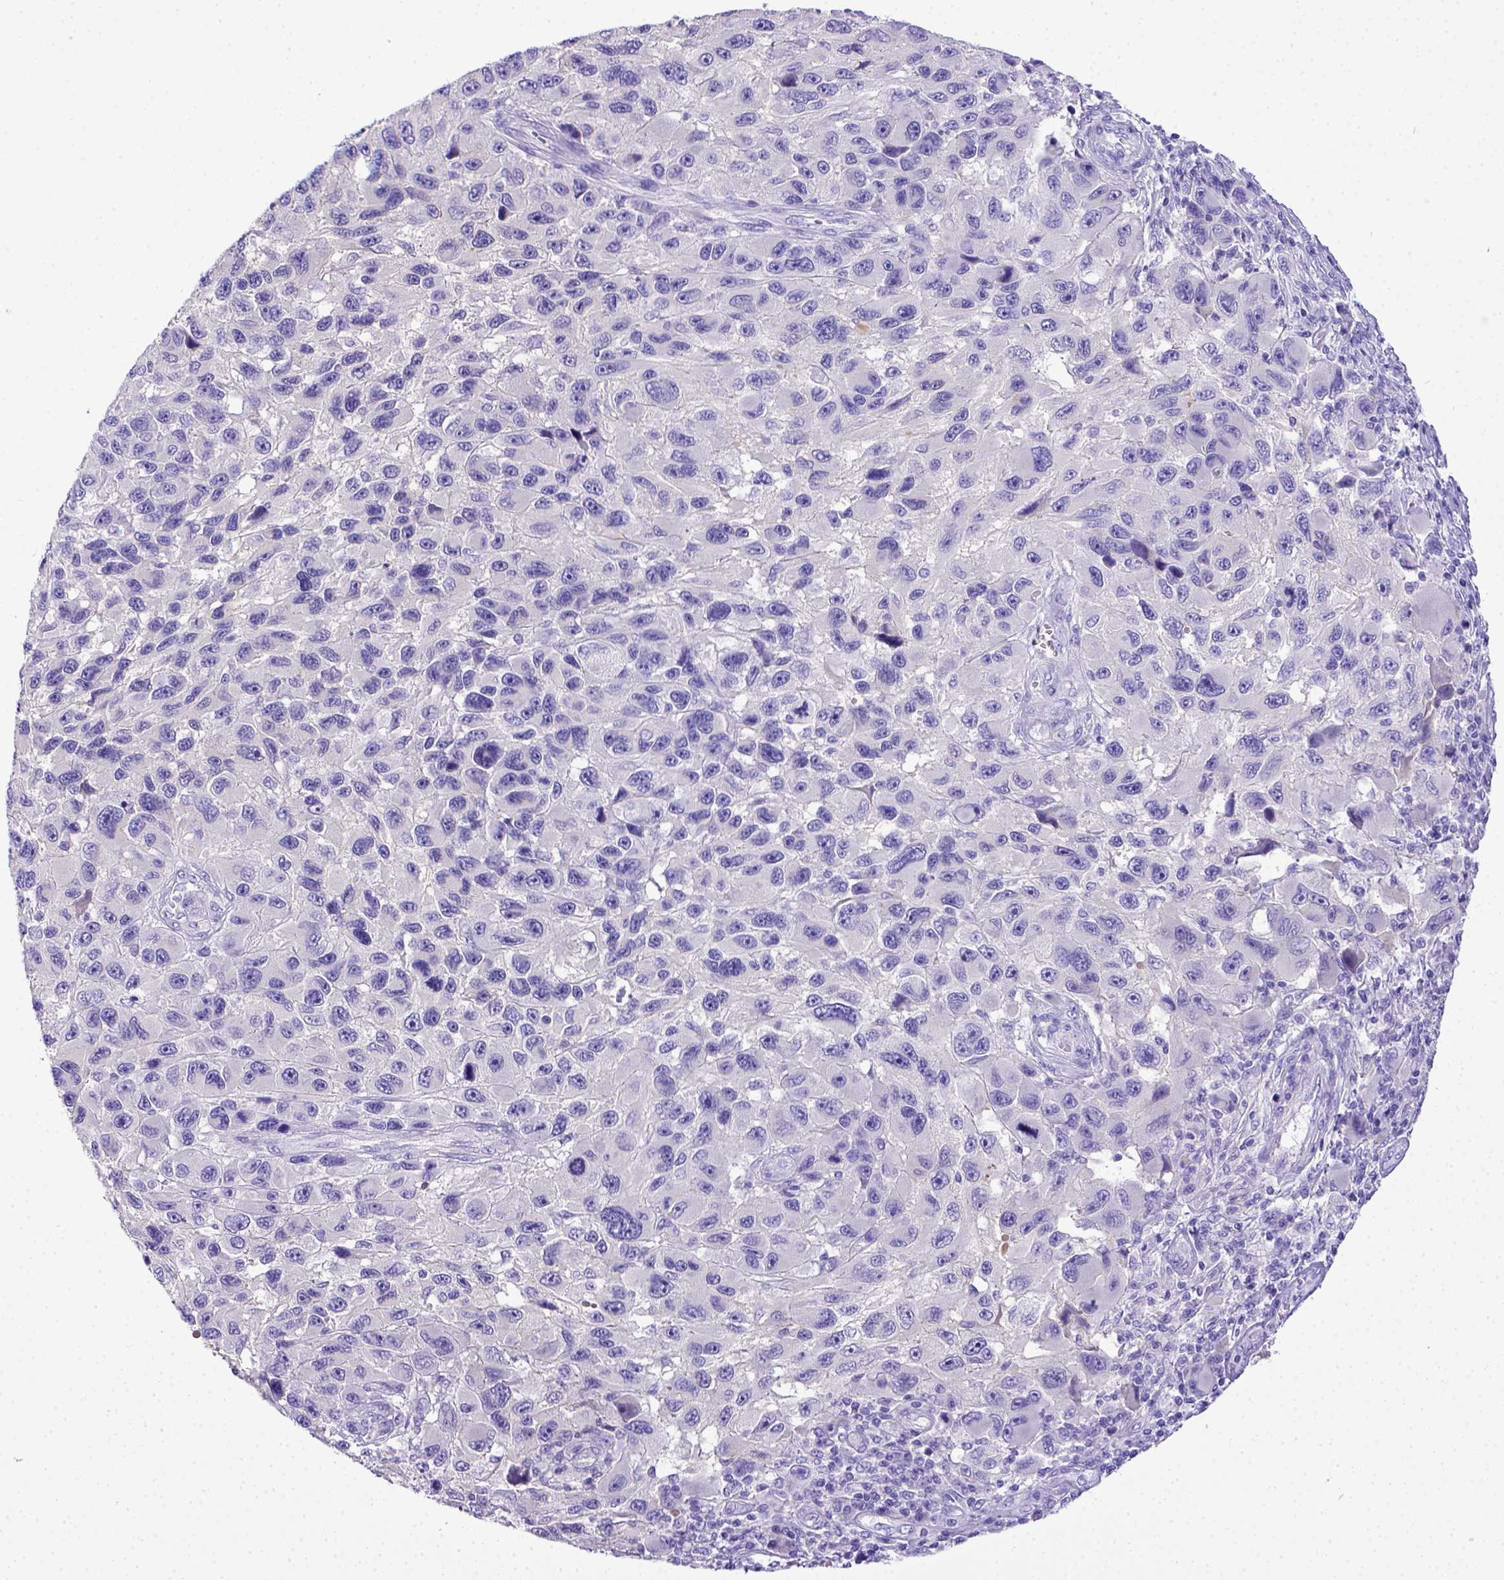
{"staining": {"intensity": "negative", "quantity": "none", "location": "none"}, "tissue": "melanoma", "cell_type": "Tumor cells", "image_type": "cancer", "snomed": [{"axis": "morphology", "description": "Malignant melanoma, NOS"}, {"axis": "topography", "description": "Skin"}], "caption": "Malignant melanoma was stained to show a protein in brown. There is no significant expression in tumor cells.", "gene": "BTN1A1", "patient": {"sex": "male", "age": 53}}